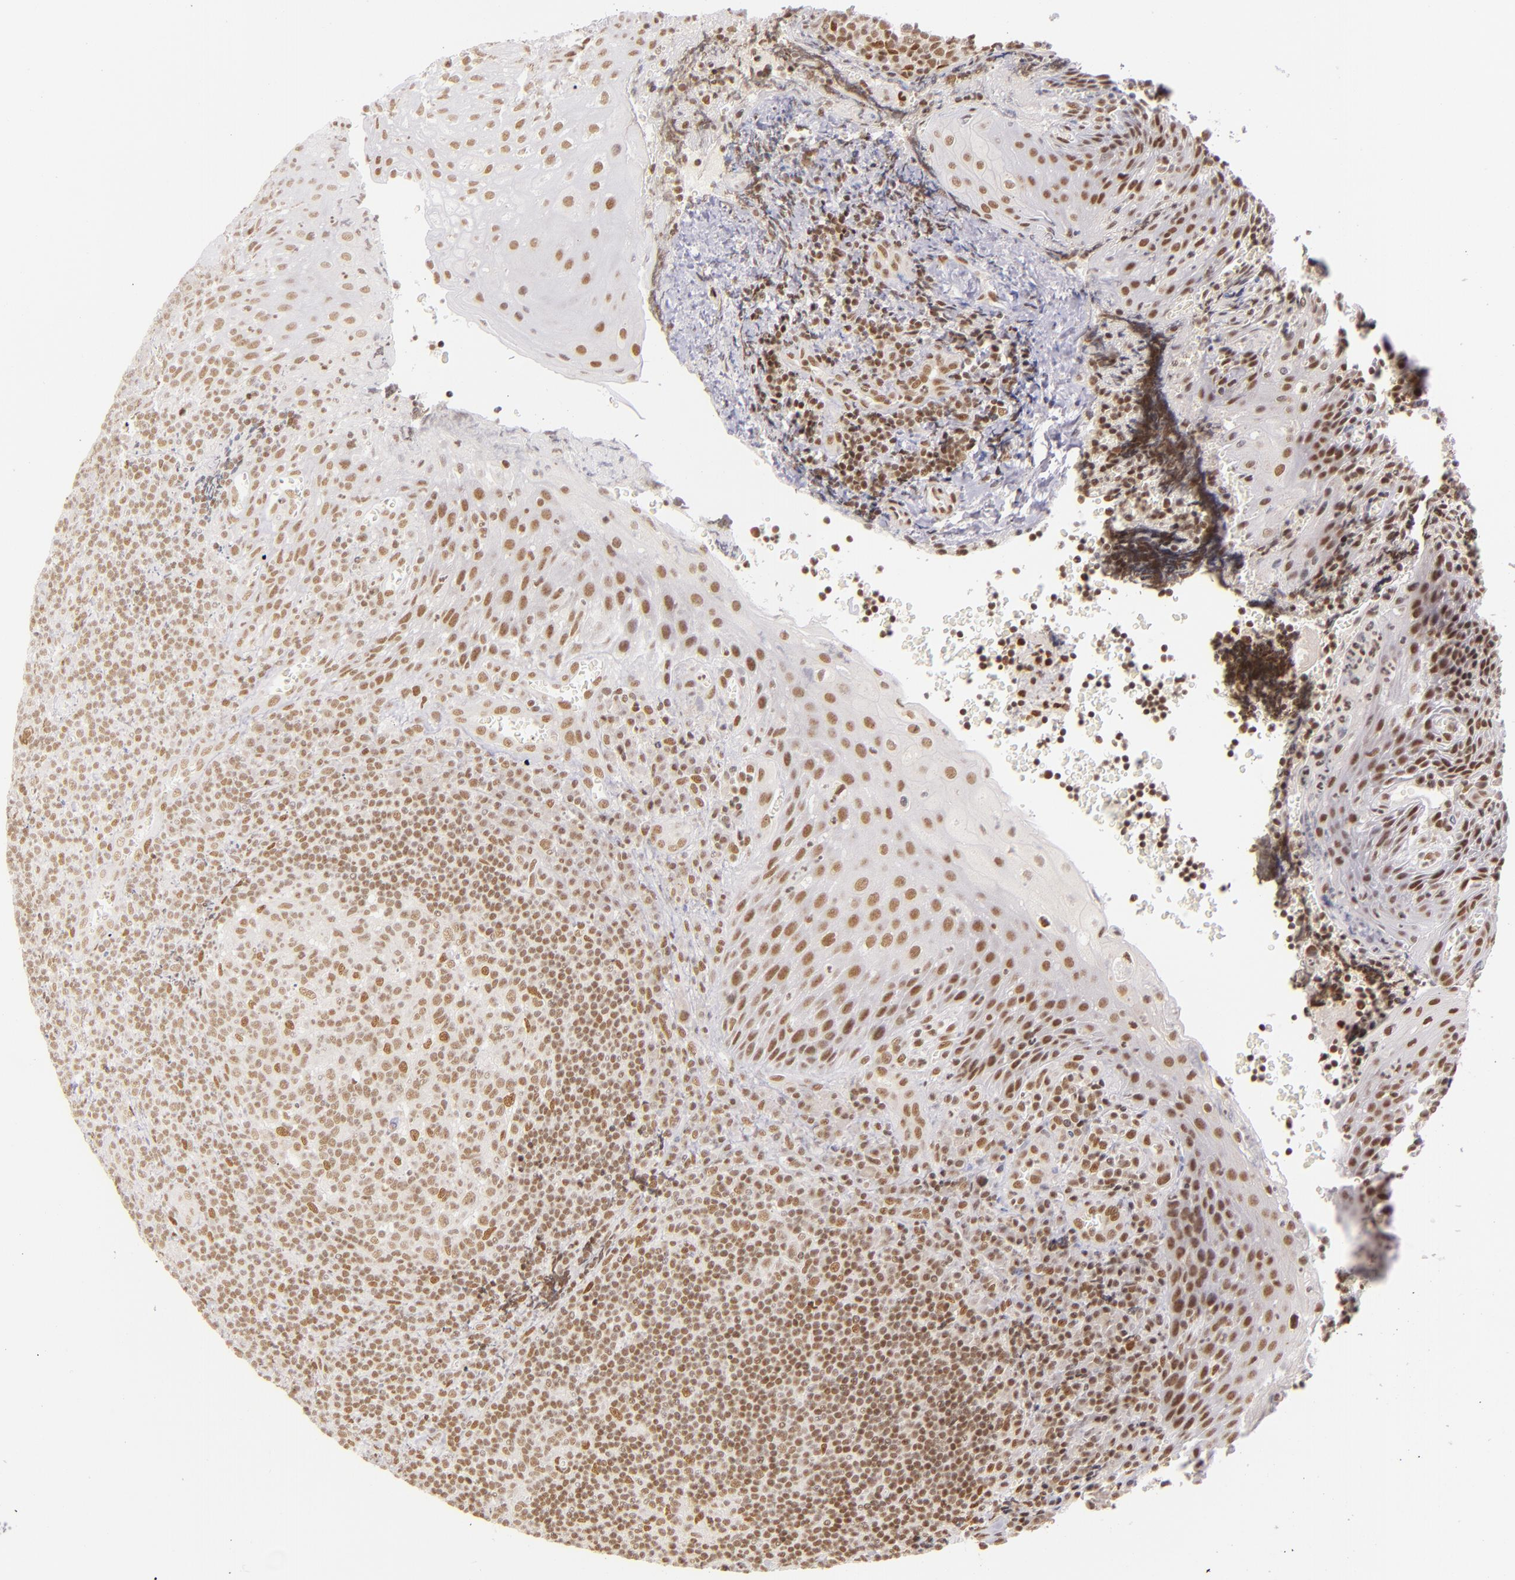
{"staining": {"intensity": "moderate", "quantity": ">75%", "location": "nuclear"}, "tissue": "tonsil", "cell_type": "Germinal center cells", "image_type": "normal", "snomed": [{"axis": "morphology", "description": "Normal tissue, NOS"}, {"axis": "topography", "description": "Tonsil"}], "caption": "Immunohistochemistry histopathology image of normal tonsil: human tonsil stained using immunohistochemistry (IHC) shows medium levels of moderate protein expression localized specifically in the nuclear of germinal center cells, appearing as a nuclear brown color.", "gene": "ZNF148", "patient": {"sex": "male", "age": 20}}